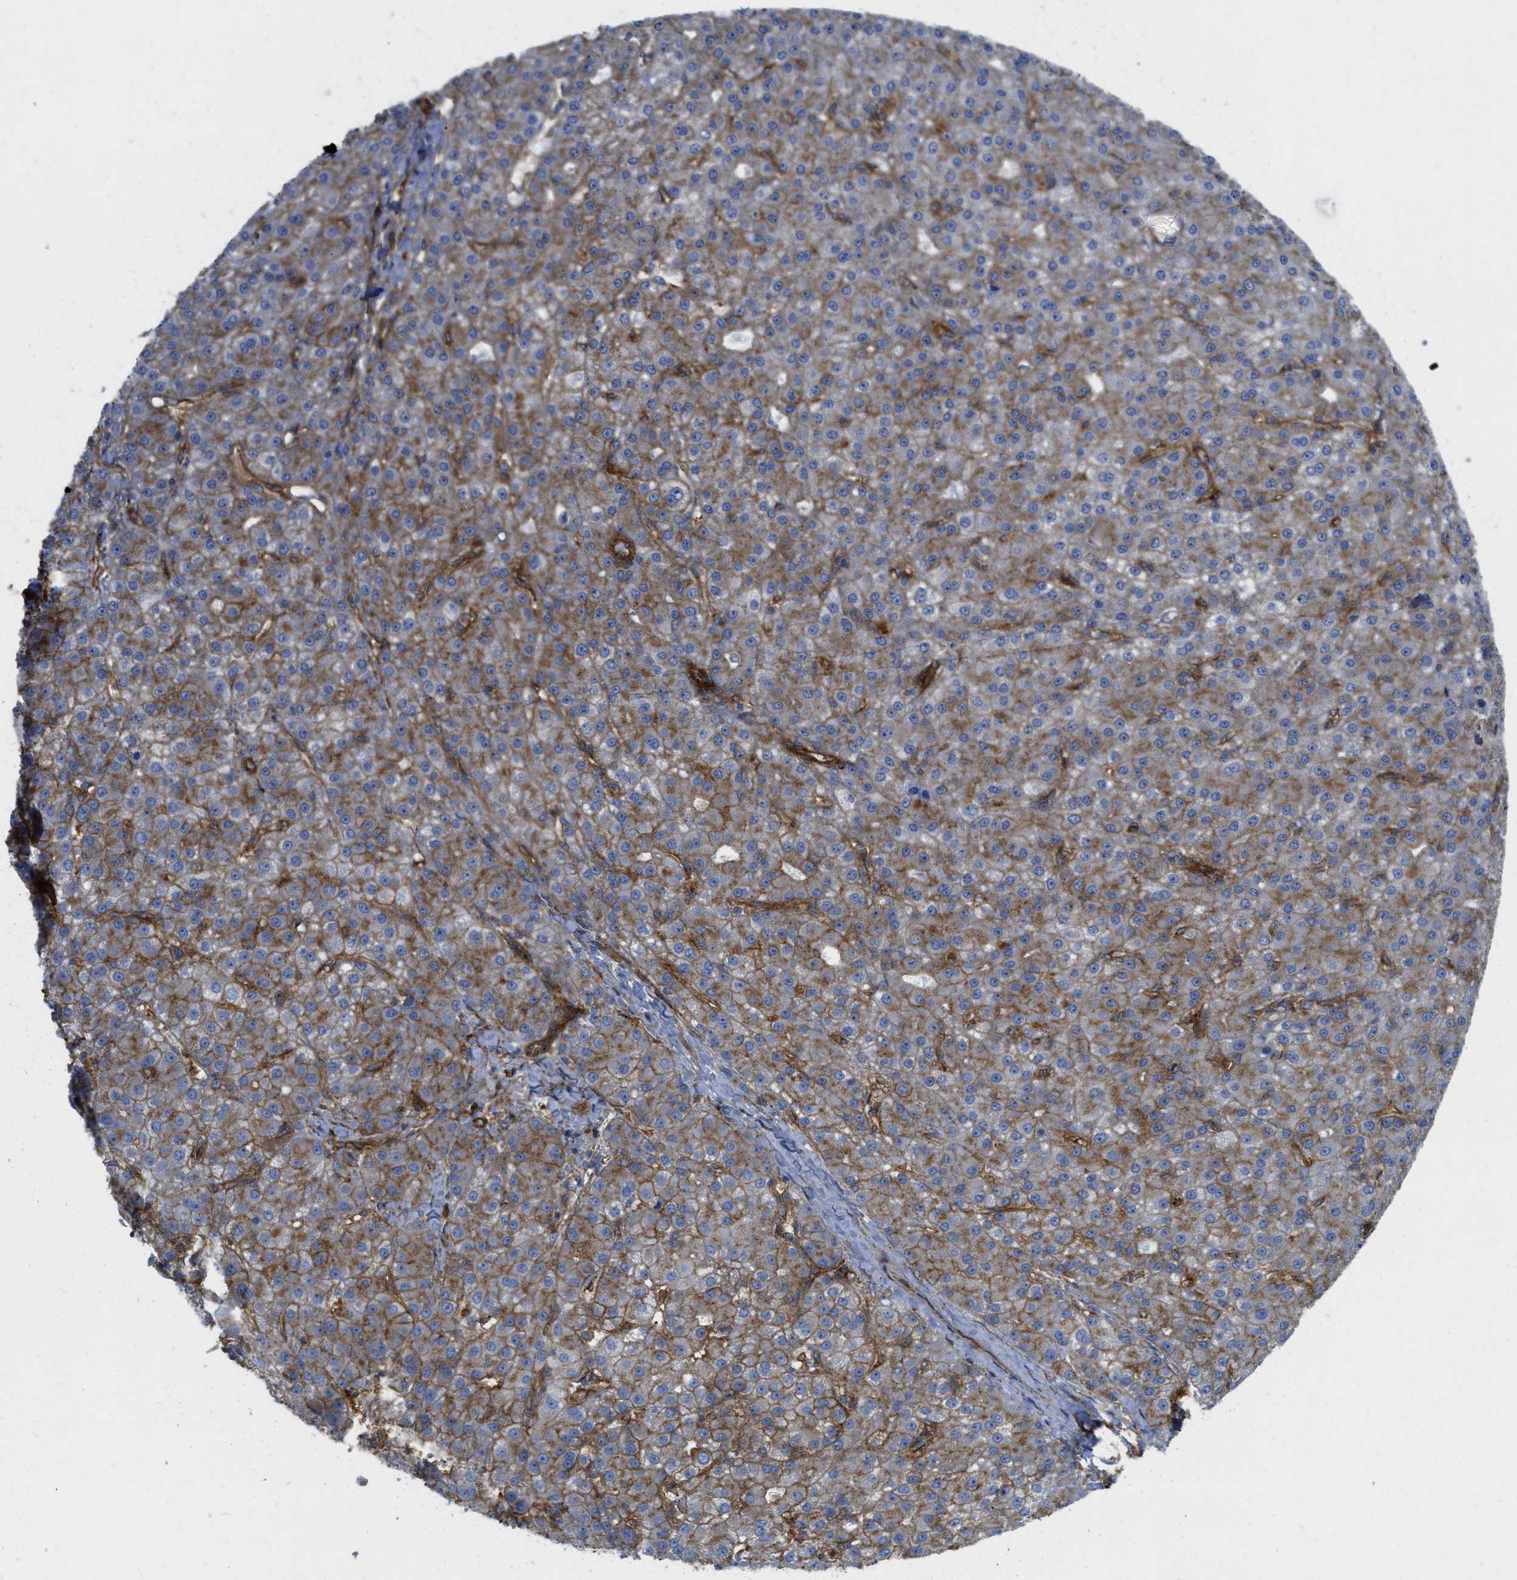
{"staining": {"intensity": "moderate", "quantity": "25%-75%", "location": "cytoplasmic/membranous"}, "tissue": "liver cancer", "cell_type": "Tumor cells", "image_type": "cancer", "snomed": [{"axis": "morphology", "description": "Carcinoma, Hepatocellular, NOS"}, {"axis": "topography", "description": "Liver"}], "caption": "The image shows a brown stain indicating the presence of a protein in the cytoplasmic/membranous of tumor cells in liver hepatocellular carcinoma.", "gene": "HIP1", "patient": {"sex": "male", "age": 67}}